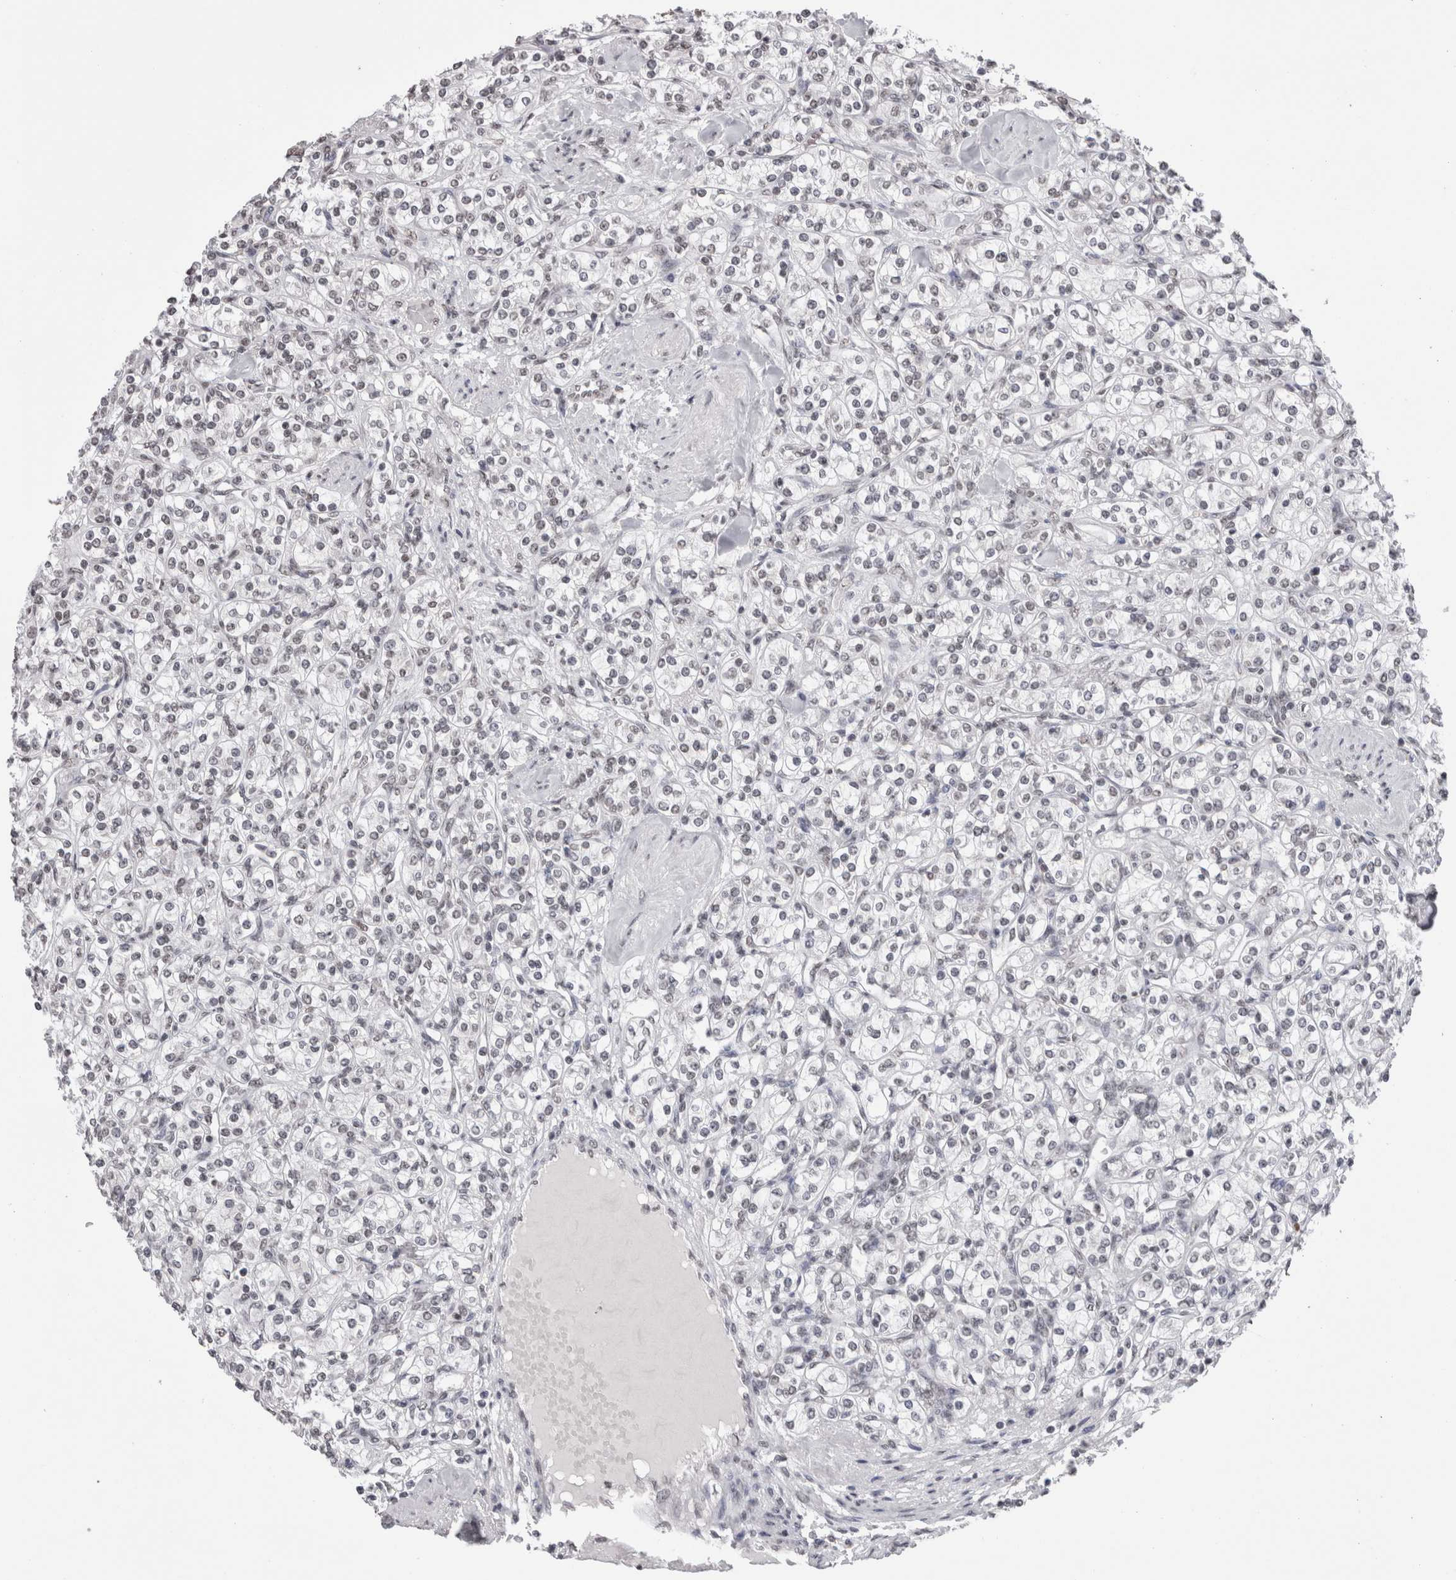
{"staining": {"intensity": "weak", "quantity": "25%-75%", "location": "nuclear"}, "tissue": "renal cancer", "cell_type": "Tumor cells", "image_type": "cancer", "snomed": [{"axis": "morphology", "description": "Adenocarcinoma, NOS"}, {"axis": "topography", "description": "Kidney"}], "caption": "Brown immunohistochemical staining in human renal cancer shows weak nuclear expression in approximately 25%-75% of tumor cells.", "gene": "SMC1A", "patient": {"sex": "male", "age": 77}}